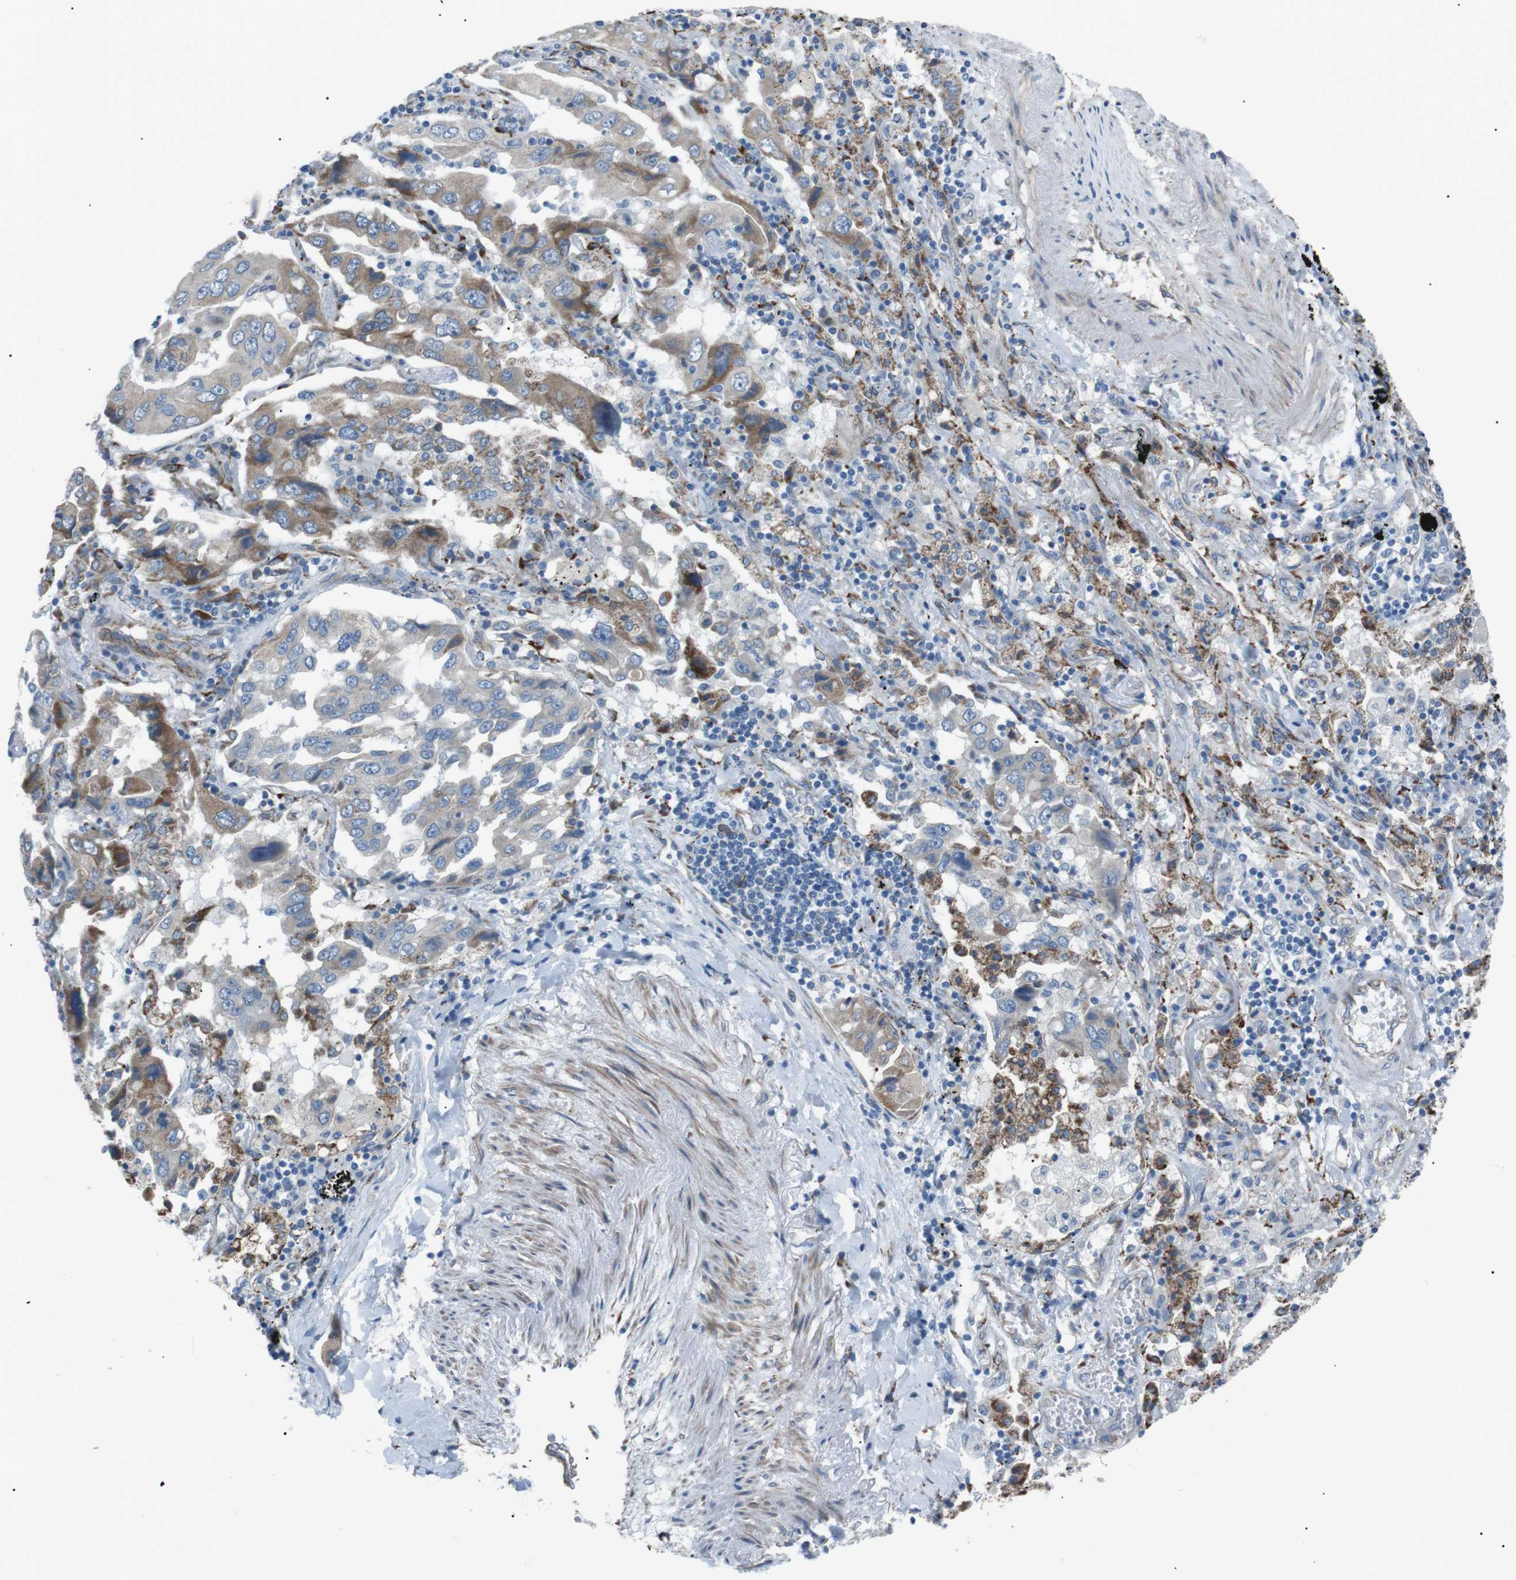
{"staining": {"intensity": "moderate", "quantity": "25%-75%", "location": "cytoplasmic/membranous"}, "tissue": "lung cancer", "cell_type": "Tumor cells", "image_type": "cancer", "snomed": [{"axis": "morphology", "description": "Adenocarcinoma, NOS"}, {"axis": "topography", "description": "Lung"}], "caption": "Protein staining of lung cancer tissue shows moderate cytoplasmic/membranous staining in approximately 25%-75% of tumor cells. The staining was performed using DAB (3,3'-diaminobenzidine) to visualize the protein expression in brown, while the nuclei were stained in blue with hematoxylin (Magnification: 20x).", "gene": "MTARC2", "patient": {"sex": "female", "age": 65}}